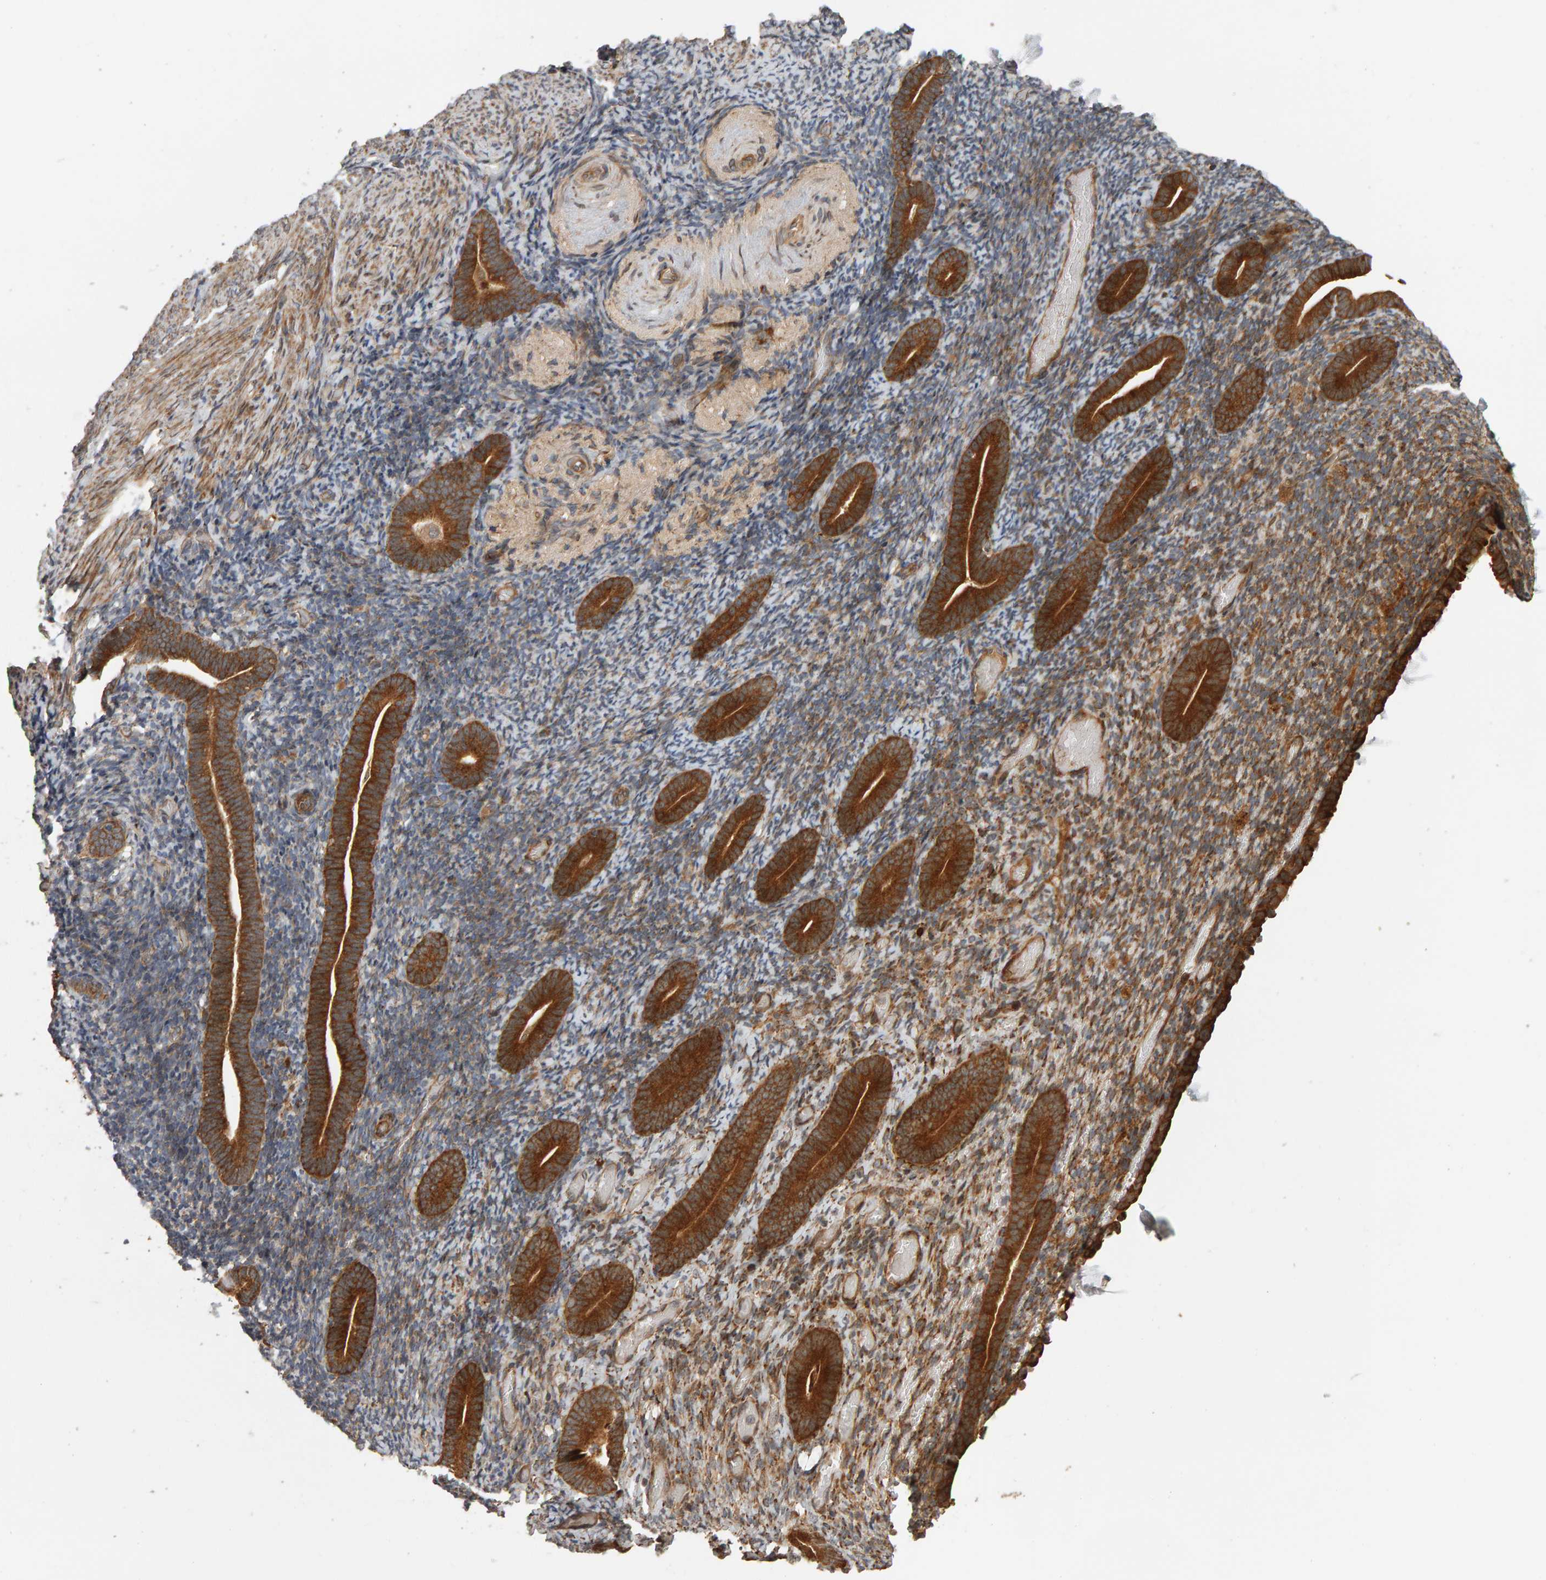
{"staining": {"intensity": "moderate", "quantity": ">75%", "location": "cytoplasmic/membranous"}, "tissue": "endometrium", "cell_type": "Cells in endometrial stroma", "image_type": "normal", "snomed": [{"axis": "morphology", "description": "Normal tissue, NOS"}, {"axis": "topography", "description": "Endometrium"}], "caption": "Cells in endometrial stroma display medium levels of moderate cytoplasmic/membranous expression in about >75% of cells in normal endometrium.", "gene": "ZFAND1", "patient": {"sex": "female", "age": 51}}